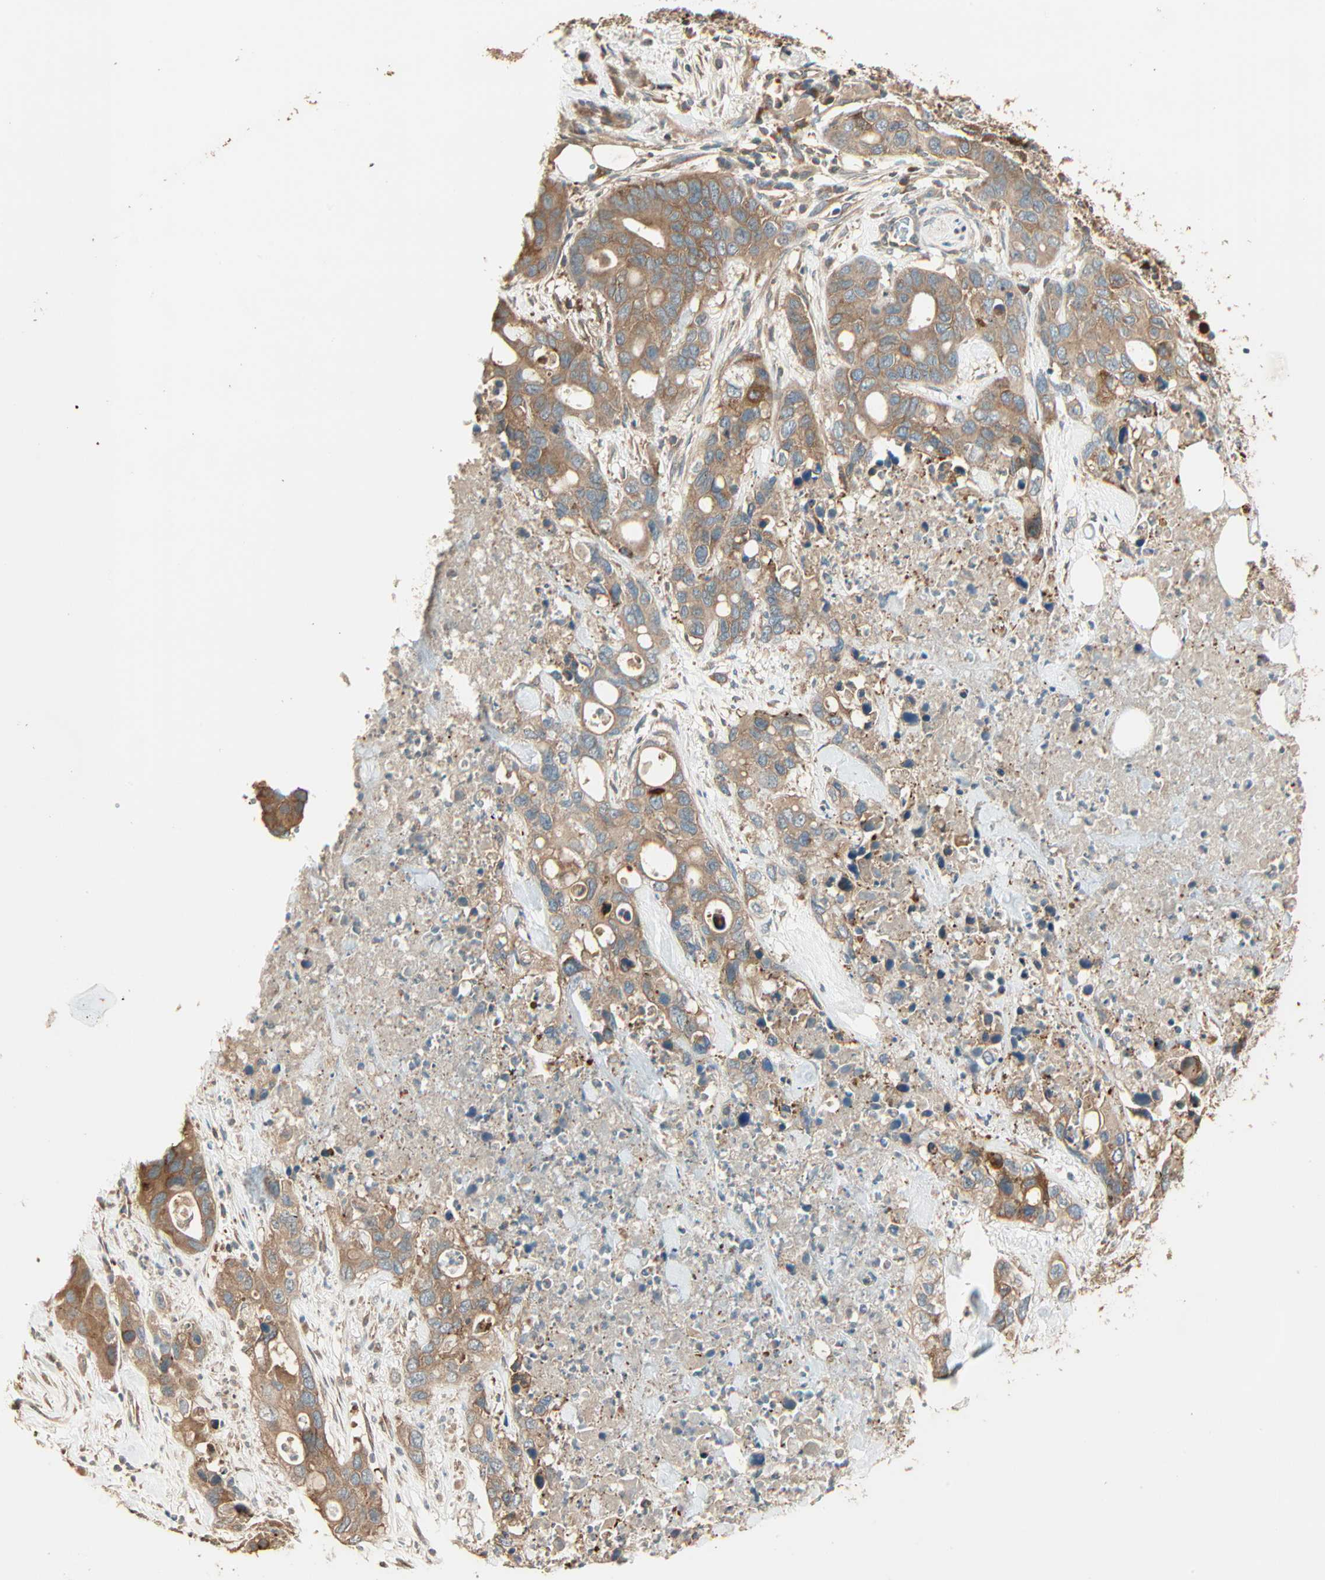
{"staining": {"intensity": "moderate", "quantity": ">75%", "location": "cytoplasmic/membranous"}, "tissue": "pancreatic cancer", "cell_type": "Tumor cells", "image_type": "cancer", "snomed": [{"axis": "morphology", "description": "Adenocarcinoma, NOS"}, {"axis": "topography", "description": "Pancreas"}], "caption": "This image shows IHC staining of human pancreatic cancer (adenocarcinoma), with medium moderate cytoplasmic/membranous expression in approximately >75% of tumor cells.", "gene": "GALK1", "patient": {"sex": "female", "age": 71}}